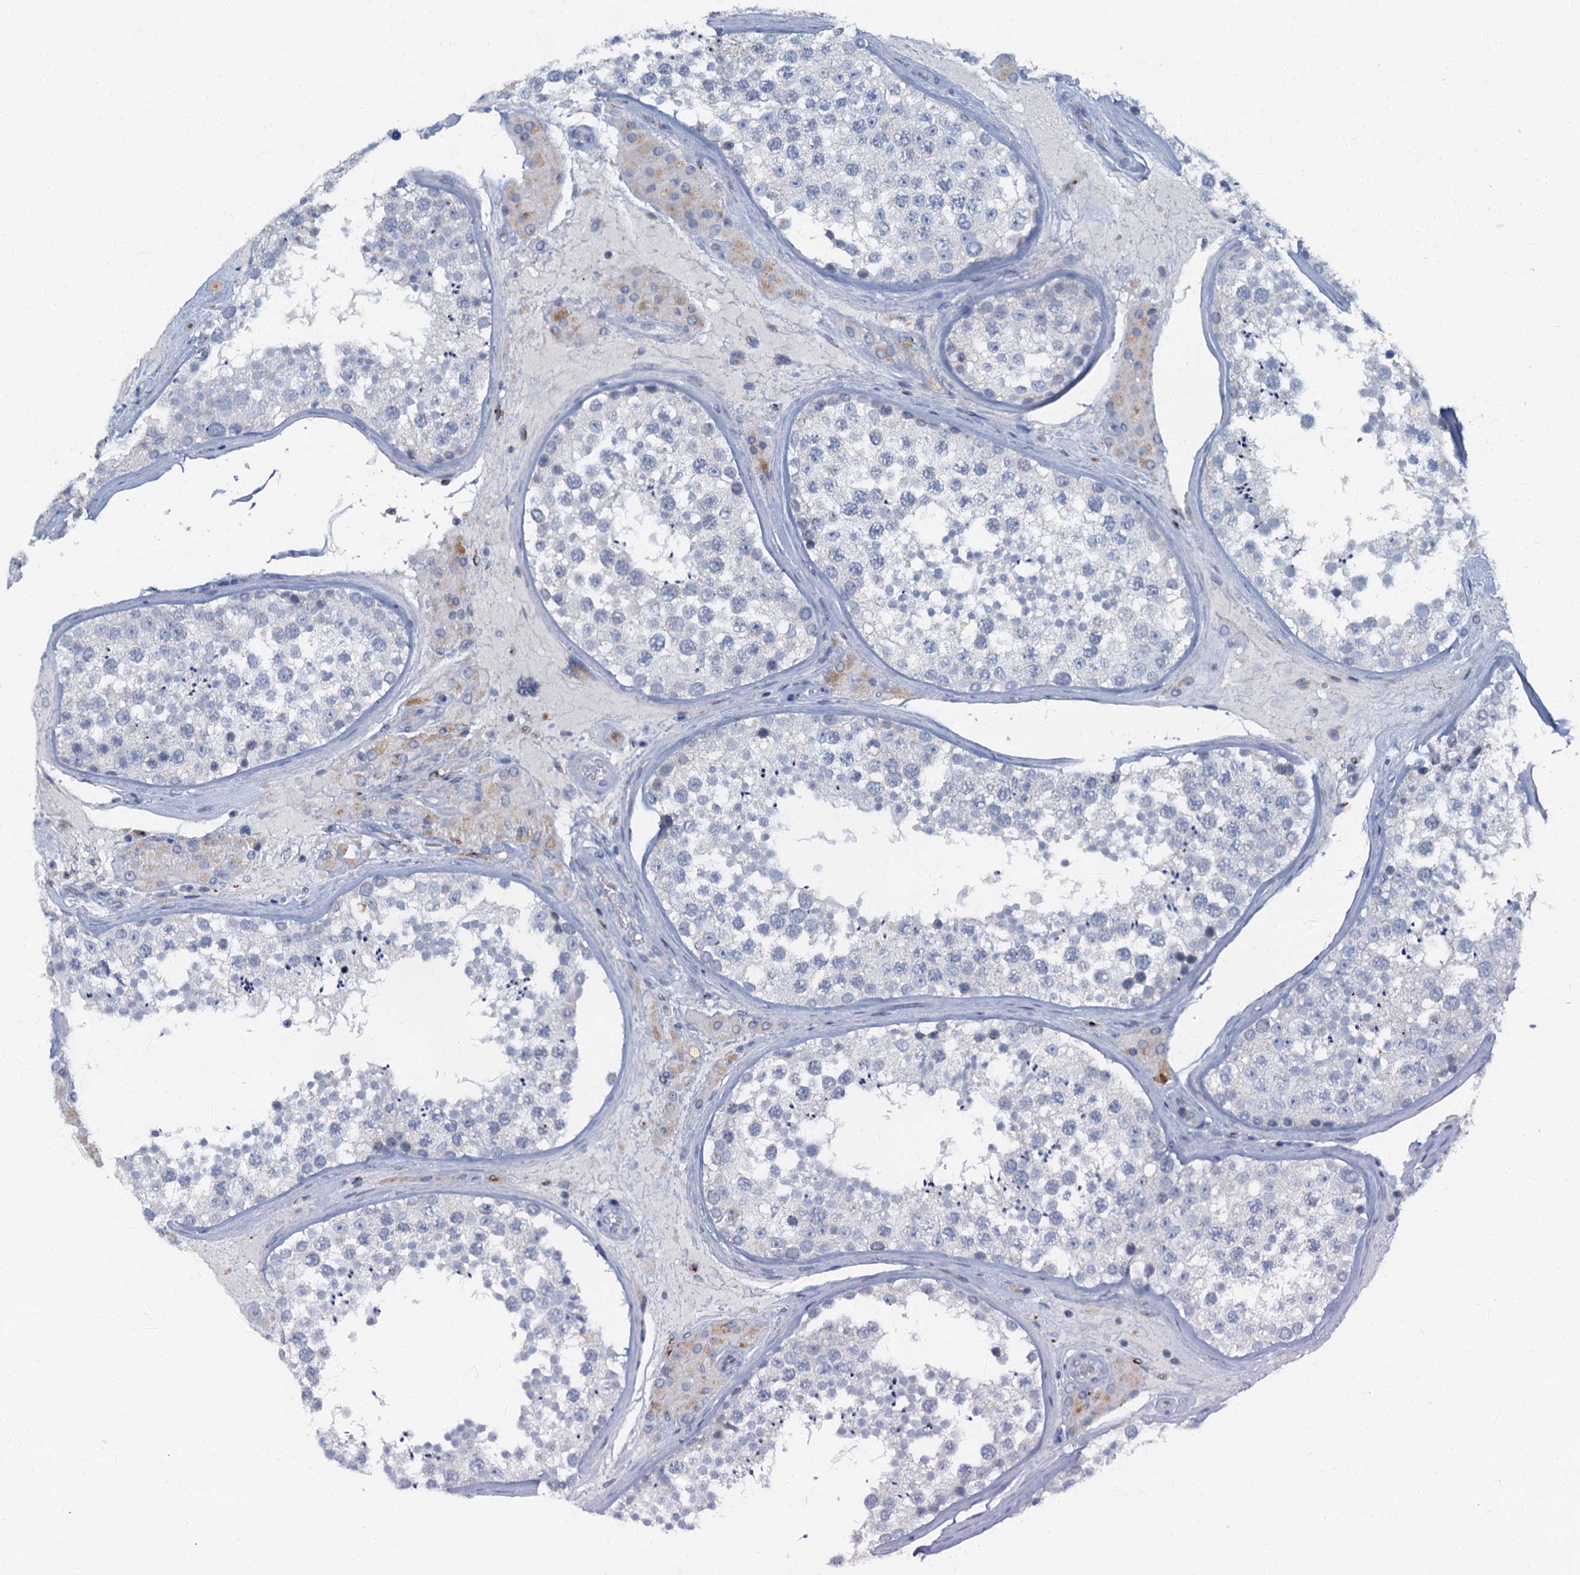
{"staining": {"intensity": "negative", "quantity": "none", "location": "none"}, "tissue": "testis", "cell_type": "Cells in seminiferous ducts", "image_type": "normal", "snomed": [{"axis": "morphology", "description": "Normal tissue, NOS"}, {"axis": "topography", "description": "Testis"}], "caption": "IHC of benign human testis displays no staining in cells in seminiferous ducts. Brightfield microscopy of IHC stained with DAB (brown) and hematoxylin (blue), captured at high magnification.", "gene": "LYPD3", "patient": {"sex": "male", "age": 46}}